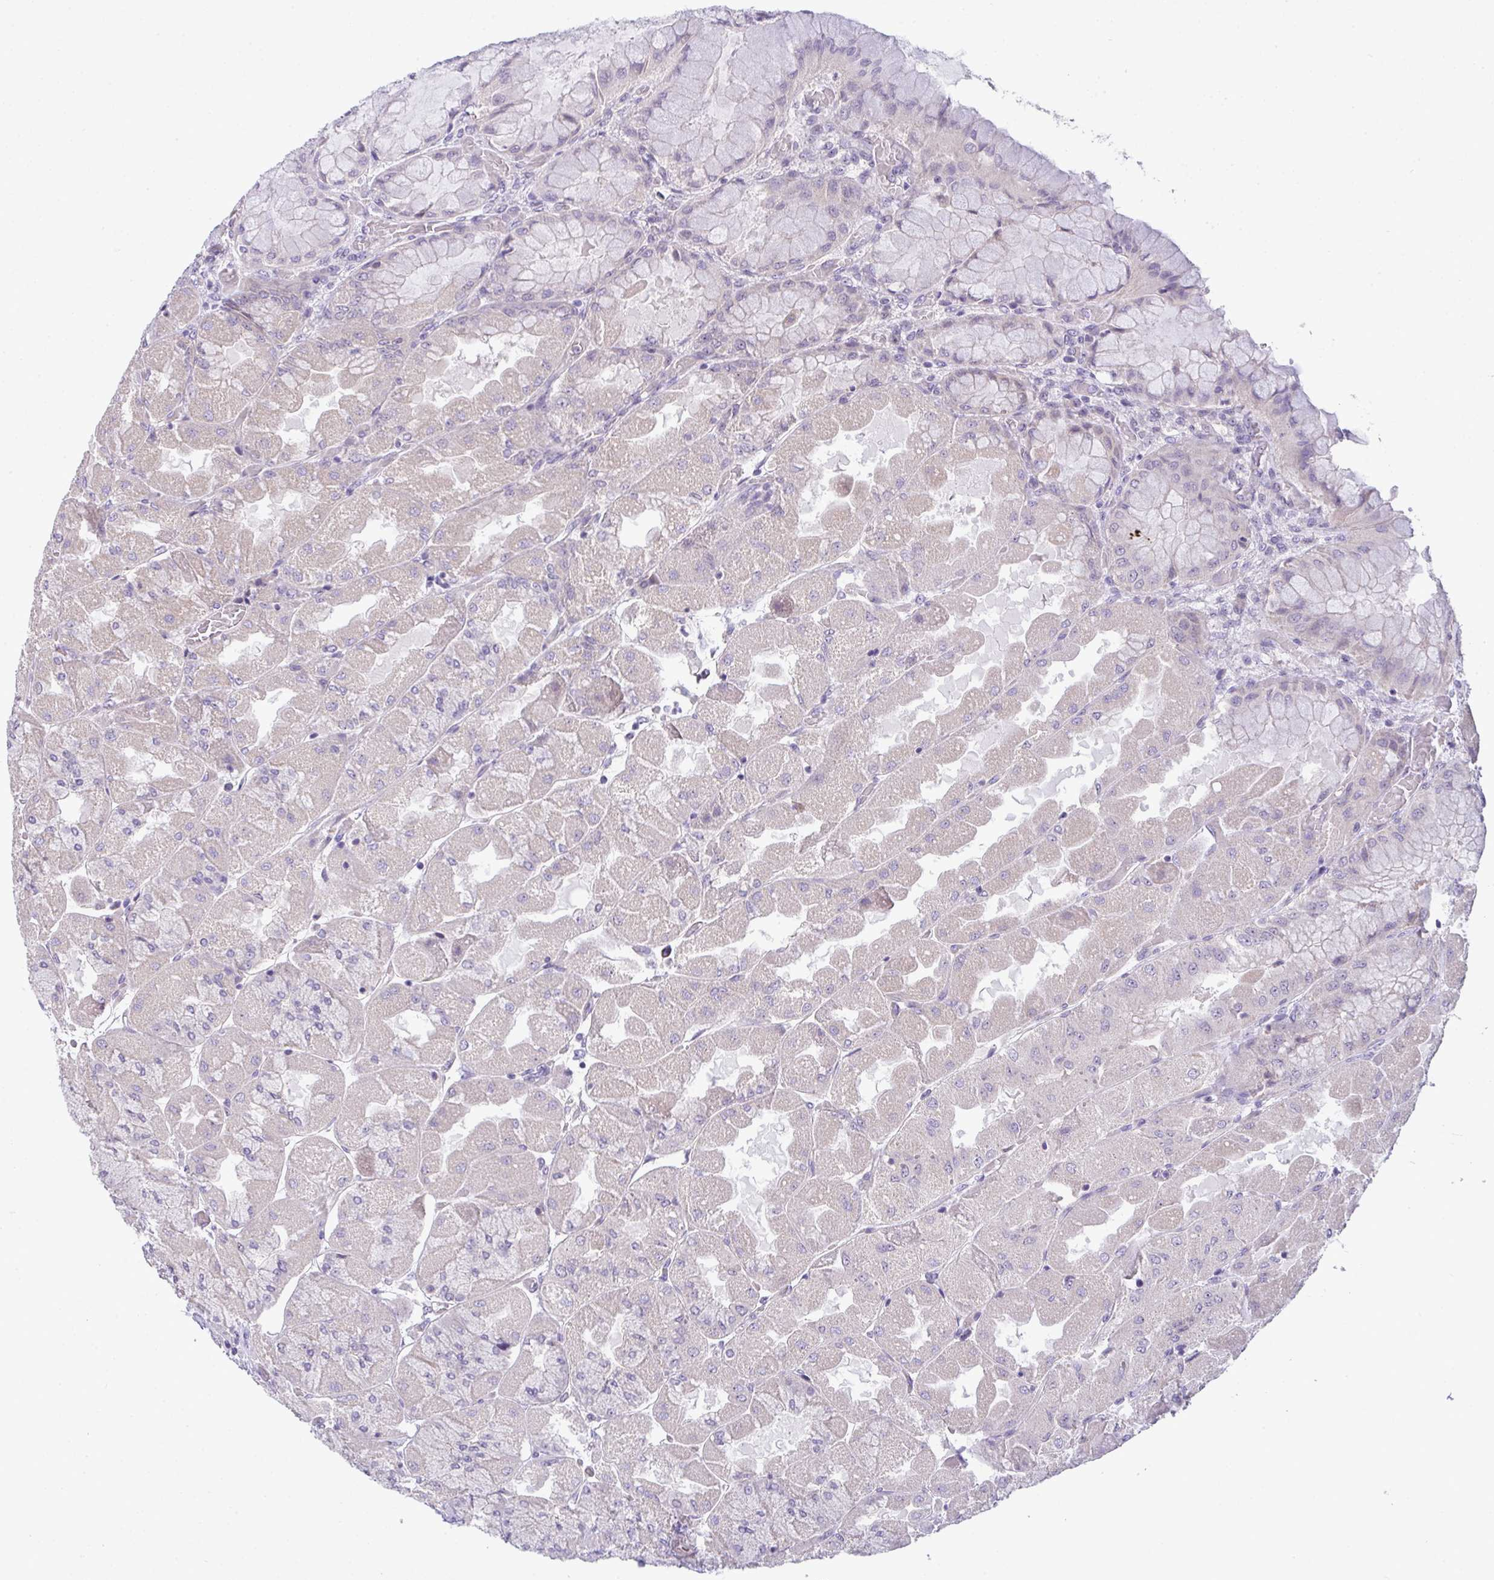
{"staining": {"intensity": "negative", "quantity": "none", "location": "none"}, "tissue": "stomach", "cell_type": "Glandular cells", "image_type": "normal", "snomed": [{"axis": "morphology", "description": "Normal tissue, NOS"}, {"axis": "topography", "description": "Stomach"}], "caption": "This is a image of immunohistochemistry (IHC) staining of unremarkable stomach, which shows no expression in glandular cells.", "gene": "NT5C1A", "patient": {"sex": "female", "age": 61}}